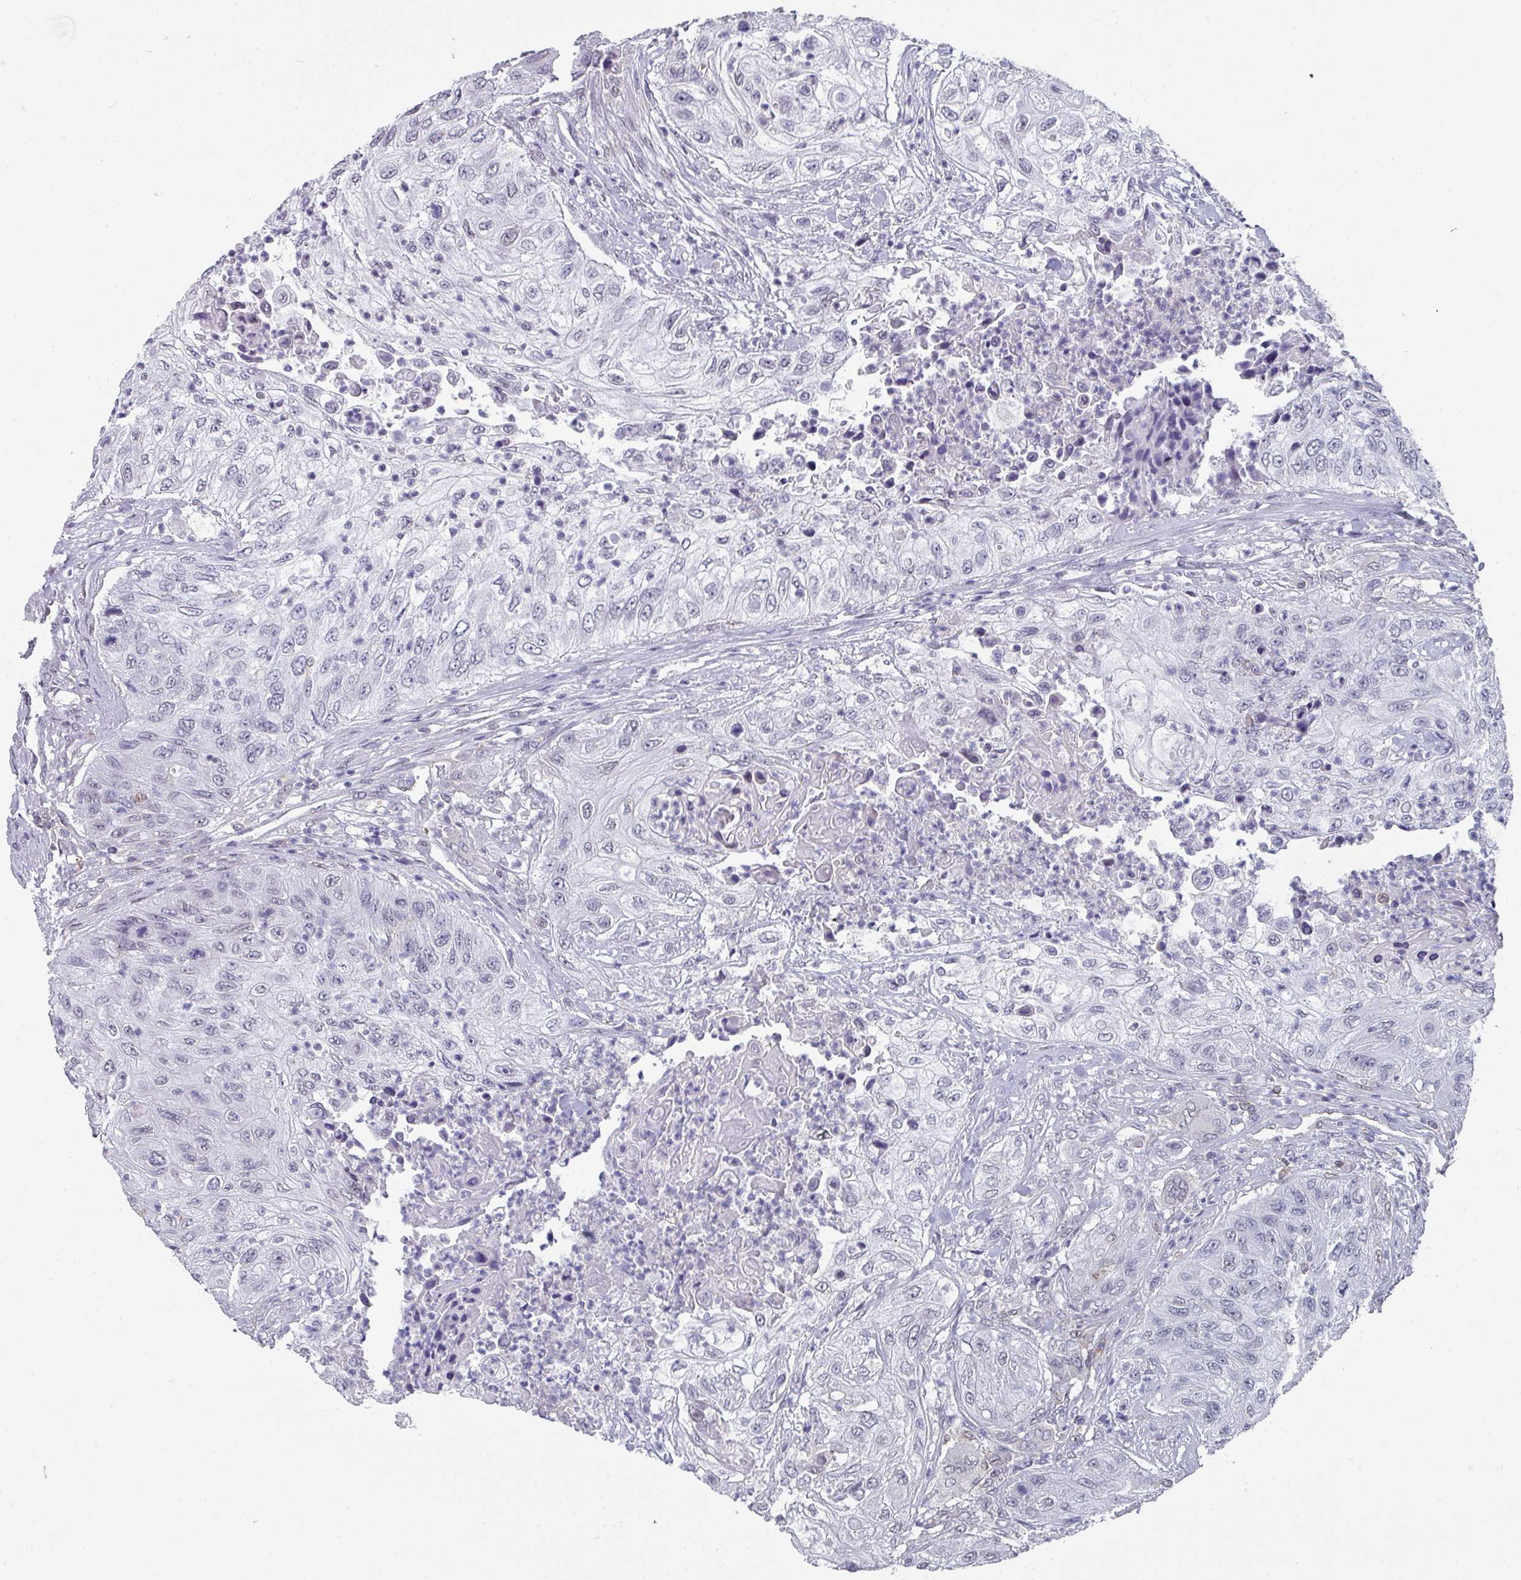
{"staining": {"intensity": "negative", "quantity": "none", "location": "none"}, "tissue": "urothelial cancer", "cell_type": "Tumor cells", "image_type": "cancer", "snomed": [{"axis": "morphology", "description": "Urothelial carcinoma, High grade"}, {"axis": "topography", "description": "Urinary bladder"}], "caption": "Tumor cells show no significant protein staining in urothelial cancer.", "gene": "RASAL3", "patient": {"sex": "female", "age": 60}}